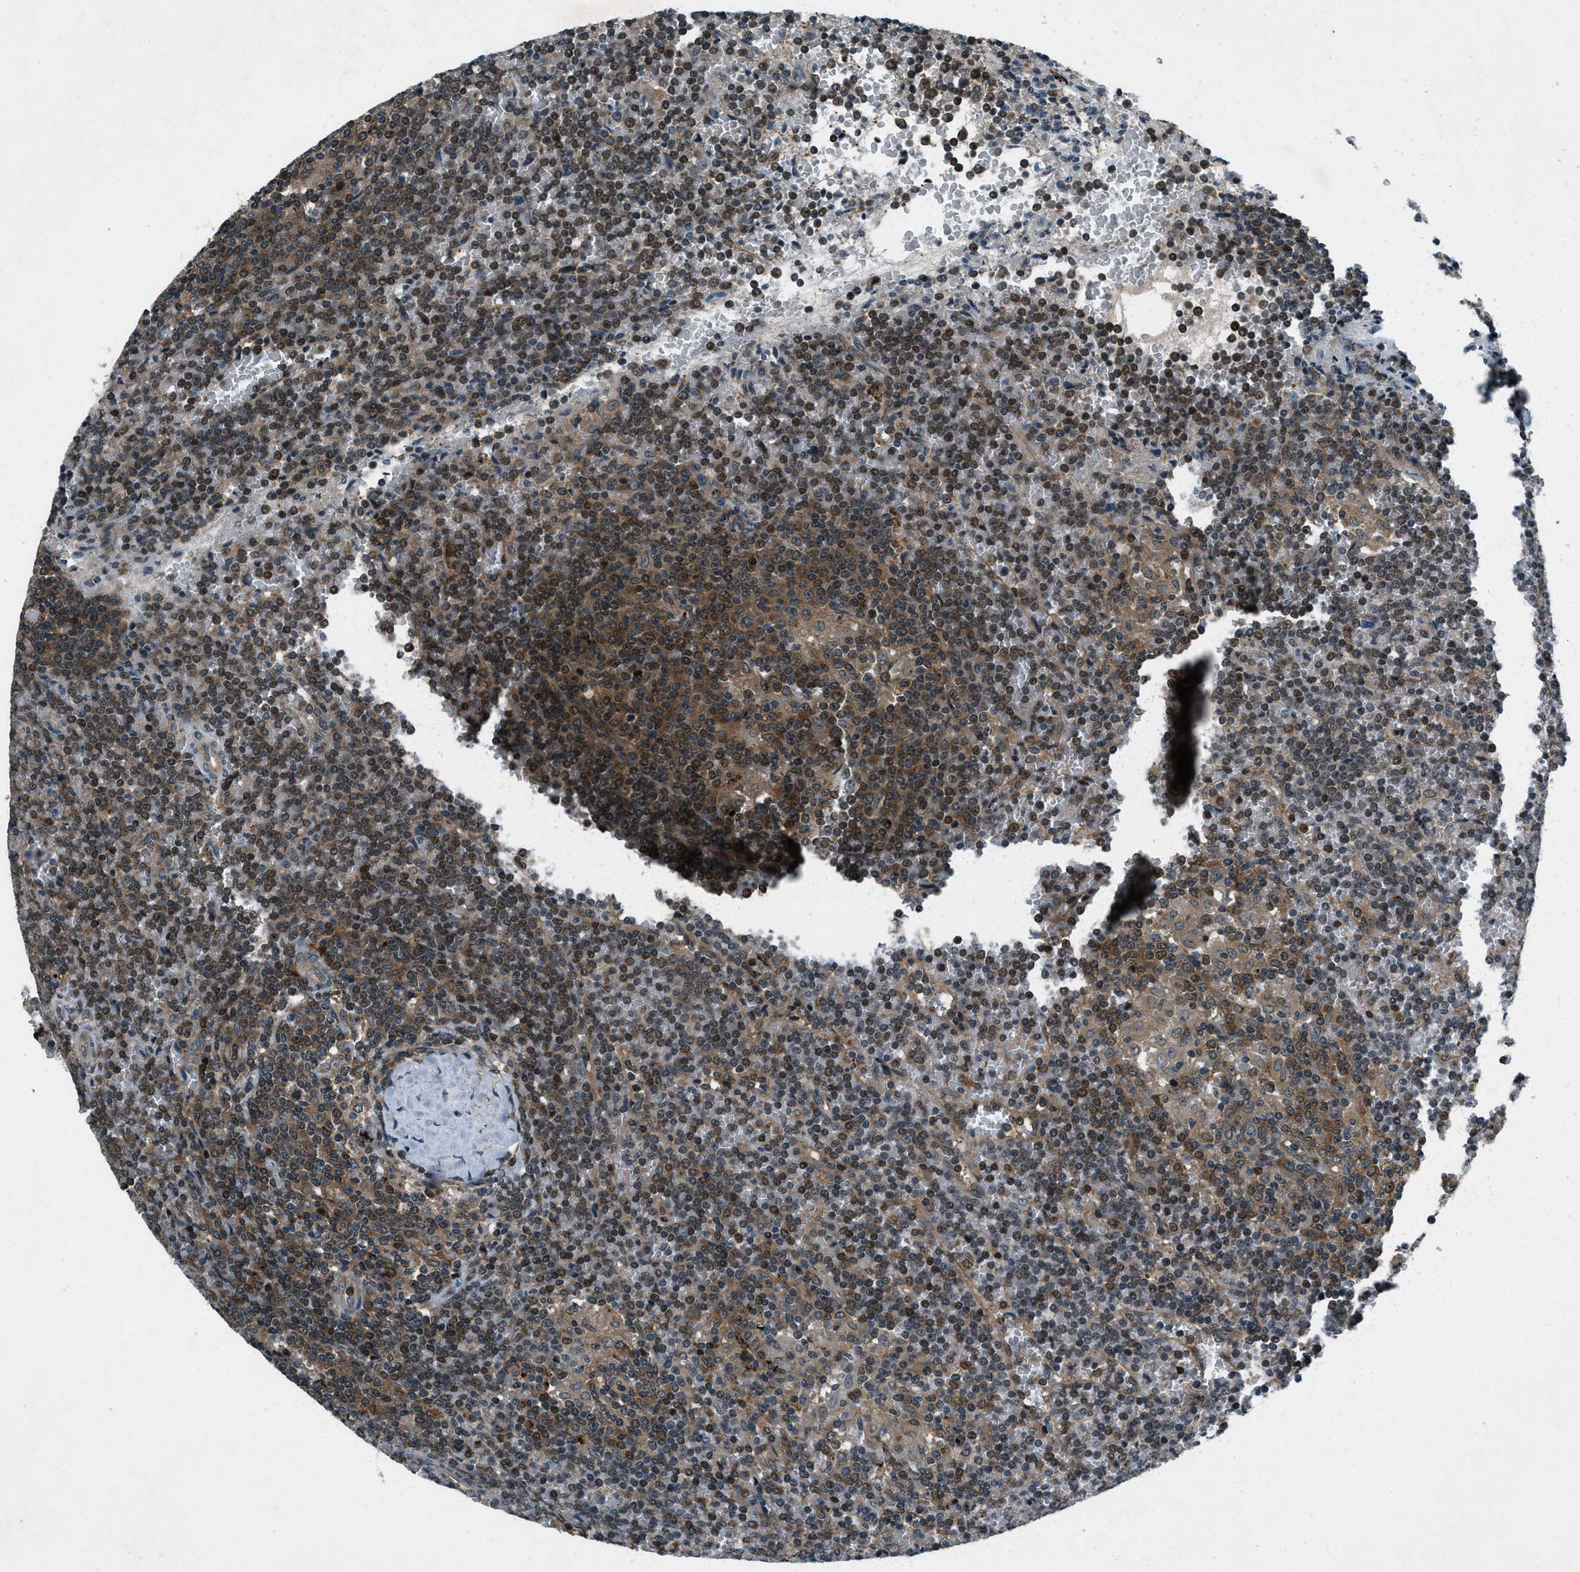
{"staining": {"intensity": "moderate", "quantity": ">75%", "location": "cytoplasmic/membranous,nuclear"}, "tissue": "lymphoma", "cell_type": "Tumor cells", "image_type": "cancer", "snomed": [{"axis": "morphology", "description": "Malignant lymphoma, non-Hodgkin's type, Low grade"}, {"axis": "topography", "description": "Spleen"}], "caption": "DAB (3,3'-diaminobenzidine) immunohistochemical staining of lymphoma reveals moderate cytoplasmic/membranous and nuclear protein staining in approximately >75% of tumor cells.", "gene": "EPSTI1", "patient": {"sex": "female", "age": 19}}